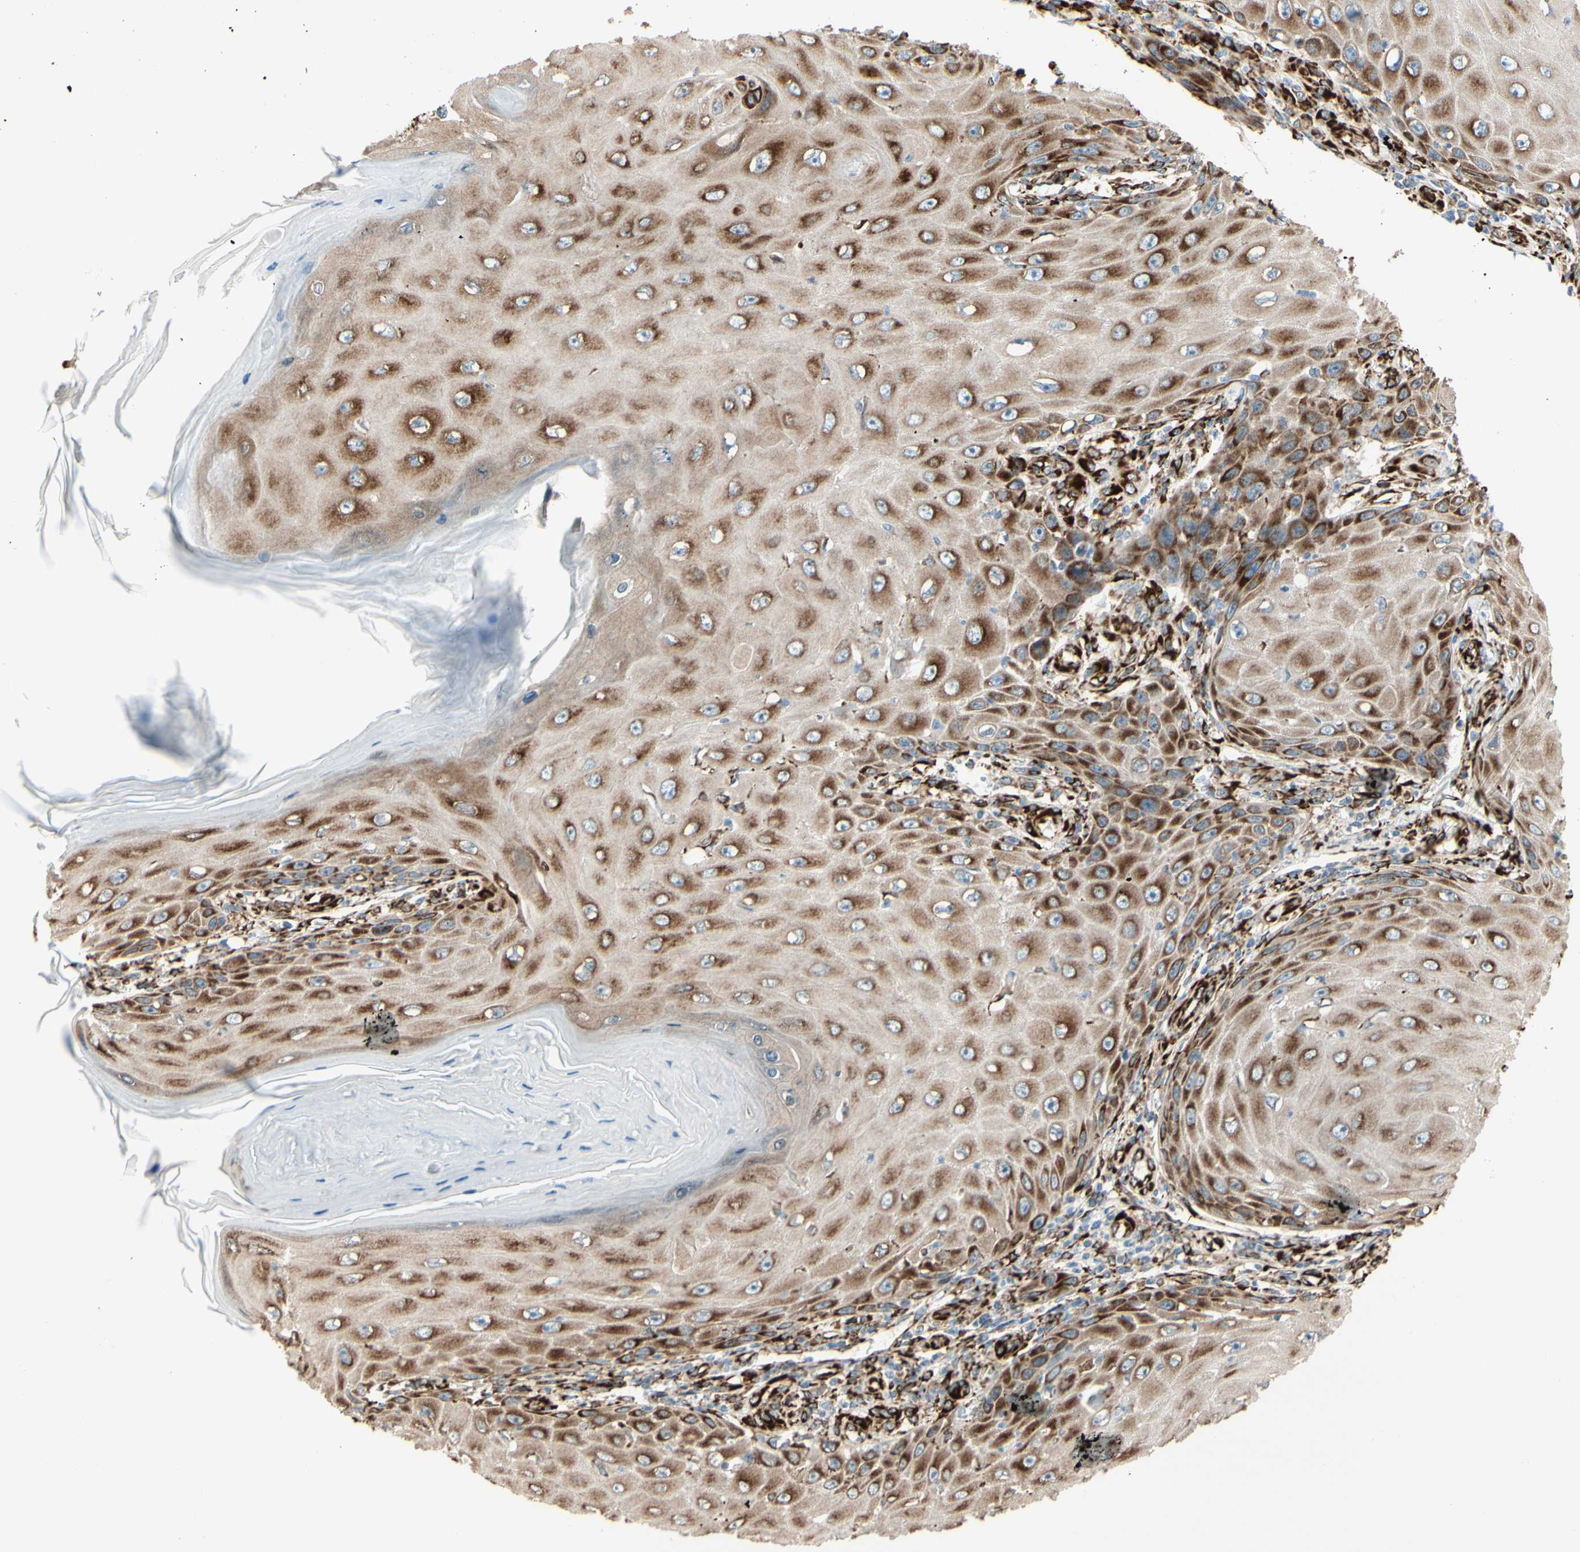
{"staining": {"intensity": "strong", "quantity": ">75%", "location": "cytoplasmic/membranous"}, "tissue": "skin cancer", "cell_type": "Tumor cells", "image_type": "cancer", "snomed": [{"axis": "morphology", "description": "Squamous cell carcinoma, NOS"}, {"axis": "topography", "description": "Skin"}], "caption": "A brown stain highlights strong cytoplasmic/membranous positivity of a protein in squamous cell carcinoma (skin) tumor cells. Ihc stains the protein in brown and the nuclei are stained blue.", "gene": "RRBP1", "patient": {"sex": "female", "age": 73}}